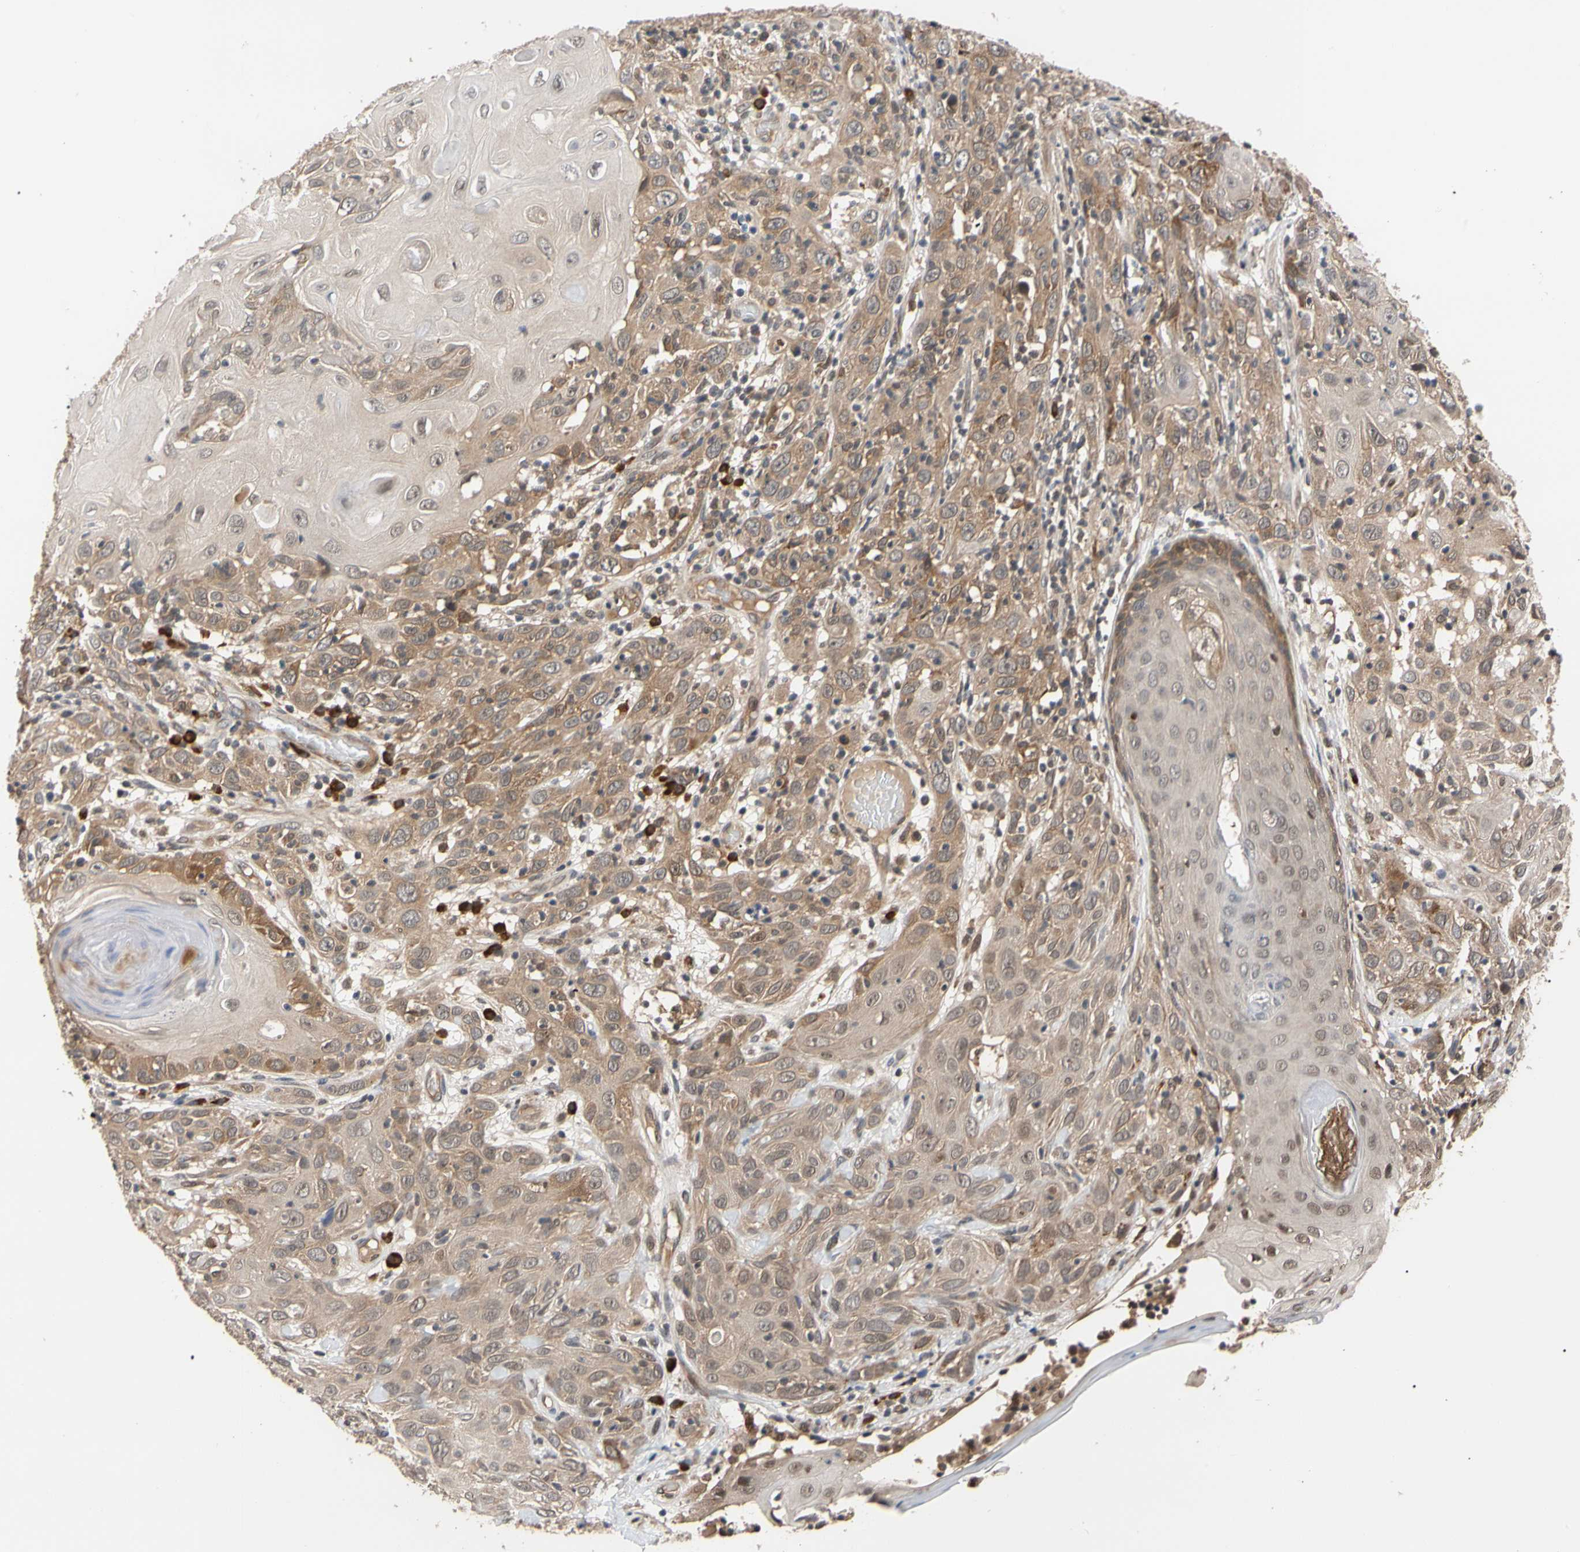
{"staining": {"intensity": "weak", "quantity": "25%-75%", "location": "cytoplasmic/membranous"}, "tissue": "skin cancer", "cell_type": "Tumor cells", "image_type": "cancer", "snomed": [{"axis": "morphology", "description": "Squamous cell carcinoma, NOS"}, {"axis": "topography", "description": "Skin"}], "caption": "Immunohistochemical staining of human skin cancer demonstrates low levels of weak cytoplasmic/membranous positivity in approximately 25%-75% of tumor cells.", "gene": "CYTIP", "patient": {"sex": "female", "age": 88}}